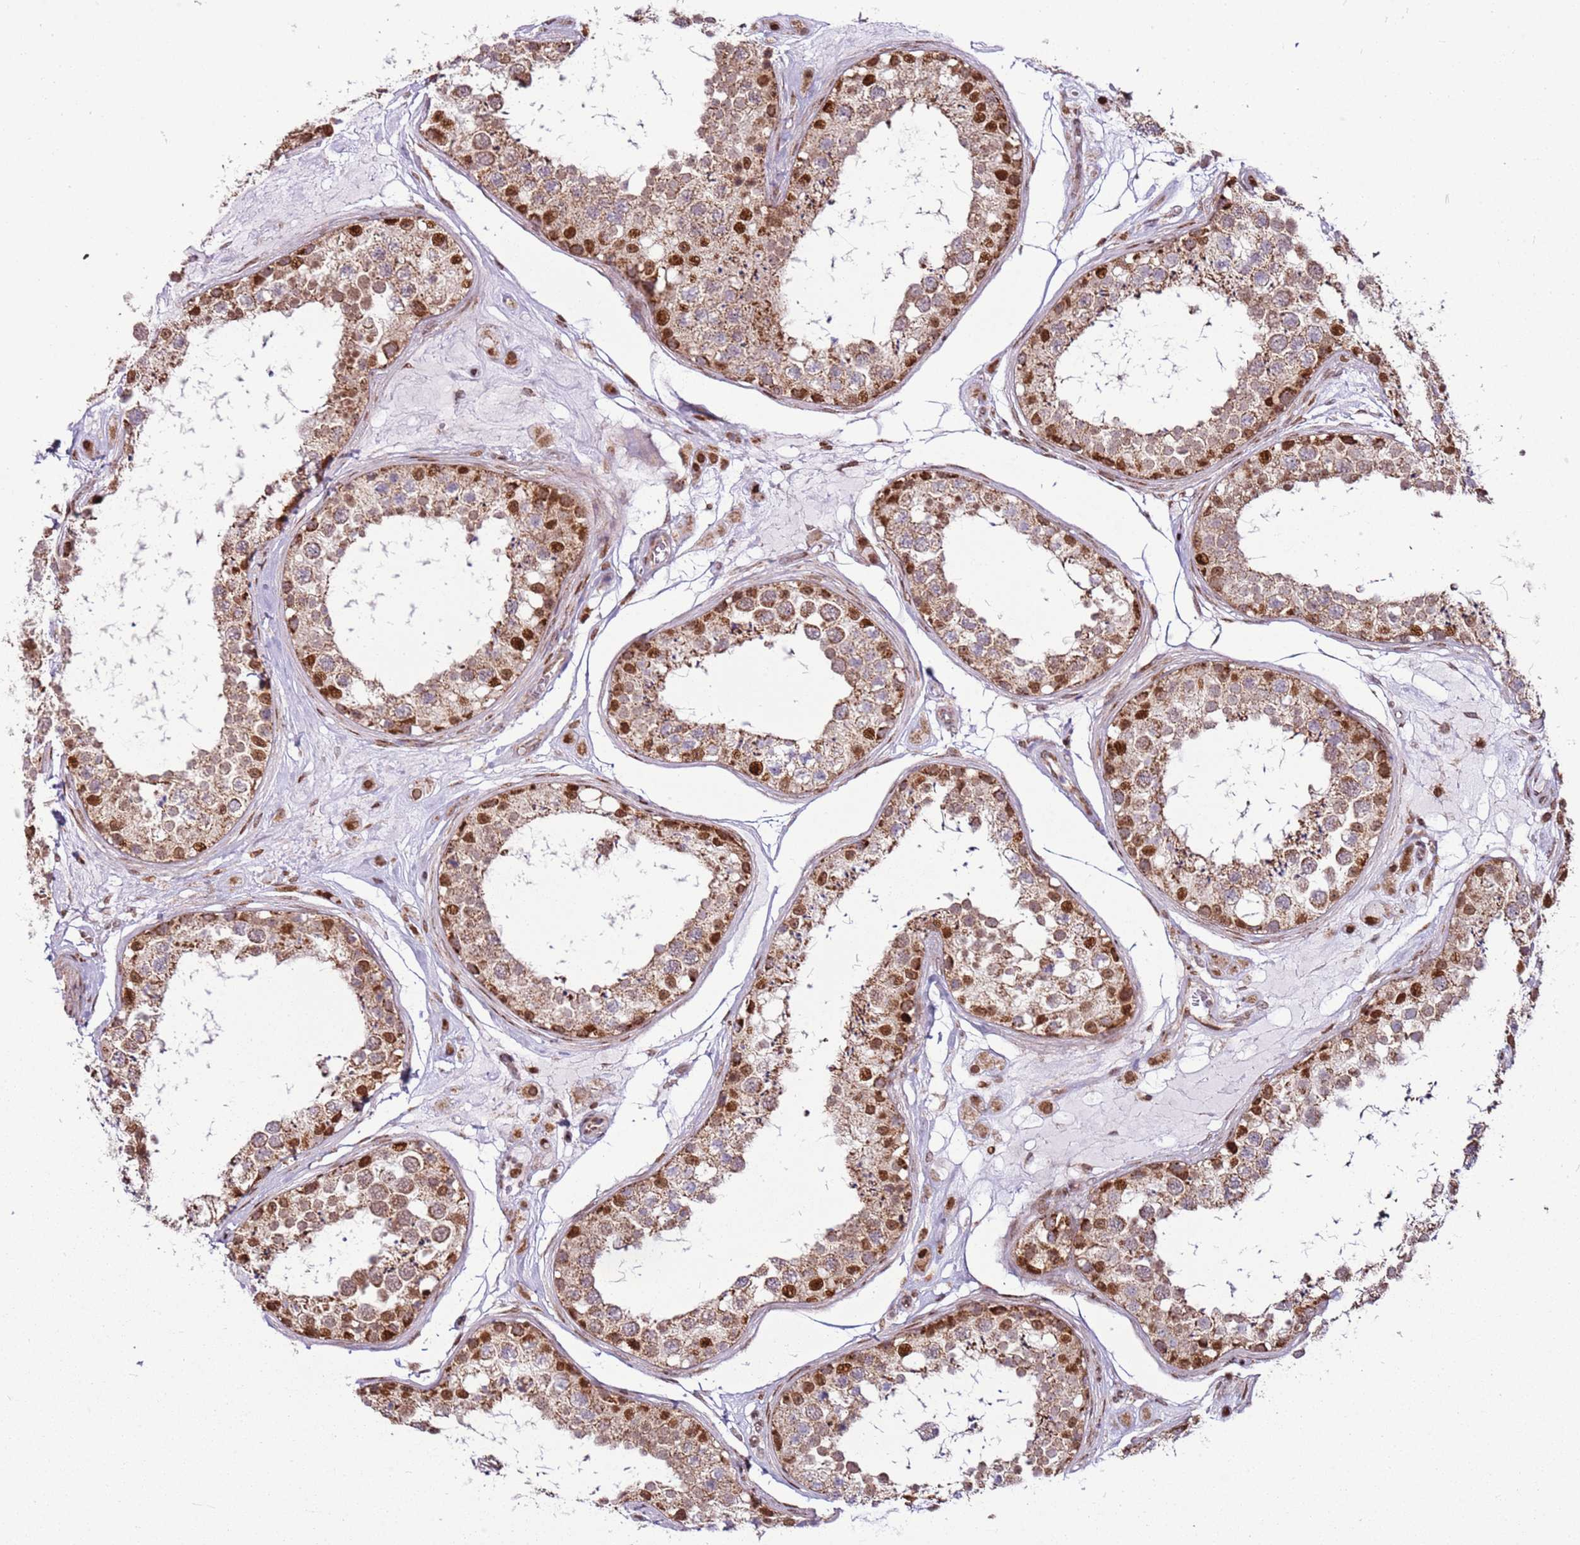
{"staining": {"intensity": "strong", "quantity": "25%-75%", "location": "cytoplasmic/membranous,nuclear"}, "tissue": "testis", "cell_type": "Cells in seminiferous ducts", "image_type": "normal", "snomed": [{"axis": "morphology", "description": "Normal tissue, NOS"}, {"axis": "topography", "description": "Testis"}], "caption": "Immunohistochemical staining of unremarkable testis displays 25%-75% levels of strong cytoplasmic/membranous,nuclear protein positivity in approximately 25%-75% of cells in seminiferous ducts. The protein is stained brown, and the nuclei are stained in blue (DAB (3,3'-diaminobenzidine) IHC with brightfield microscopy, high magnification).", "gene": "PCTP", "patient": {"sex": "male", "age": 25}}